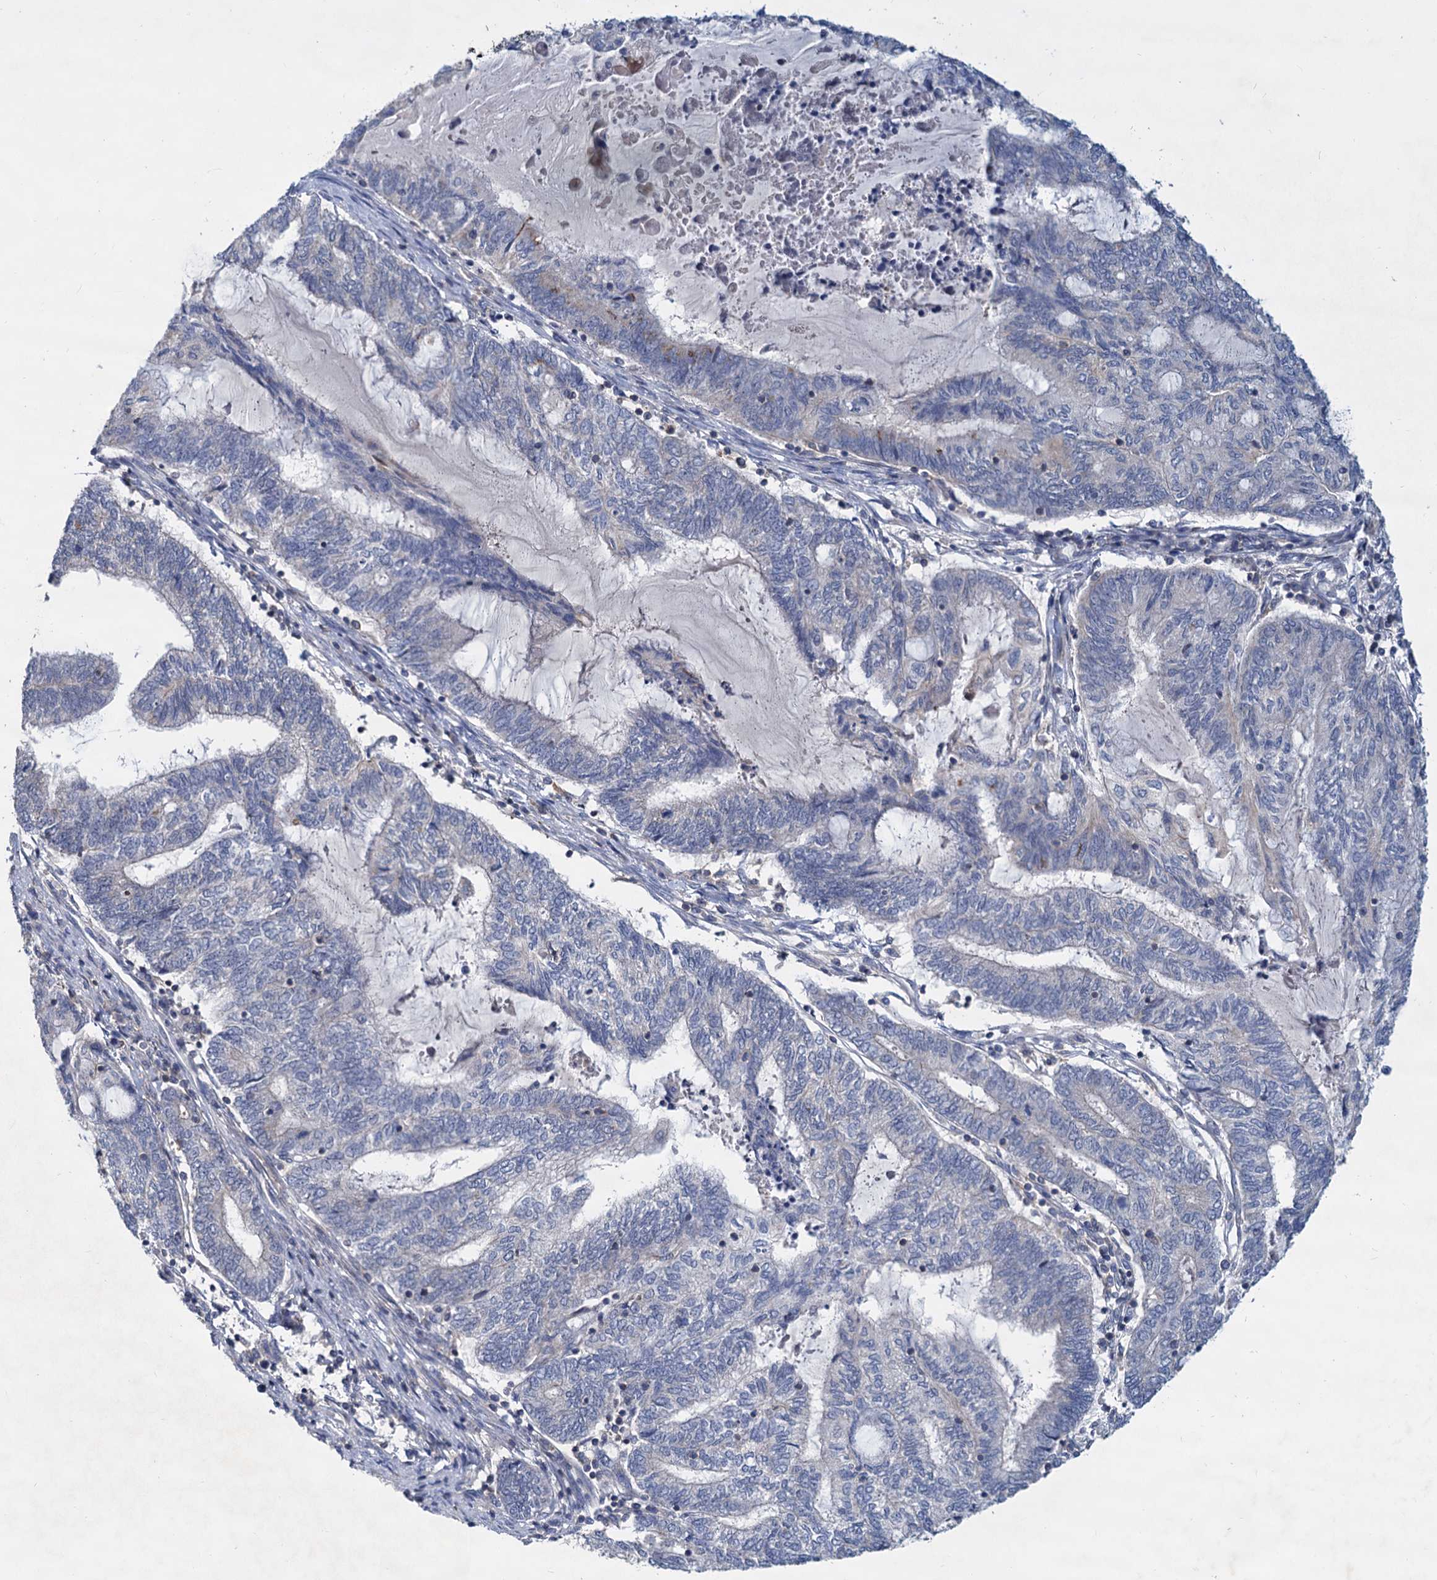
{"staining": {"intensity": "moderate", "quantity": "<25%", "location": "cytoplasmic/membranous"}, "tissue": "endometrial cancer", "cell_type": "Tumor cells", "image_type": "cancer", "snomed": [{"axis": "morphology", "description": "Adenocarcinoma, NOS"}, {"axis": "topography", "description": "Uterus"}, {"axis": "topography", "description": "Endometrium"}], "caption": "This image displays endometrial cancer stained with IHC to label a protein in brown. The cytoplasmic/membranous of tumor cells show moderate positivity for the protein. Nuclei are counter-stained blue.", "gene": "LRCH4", "patient": {"sex": "female", "age": 70}}